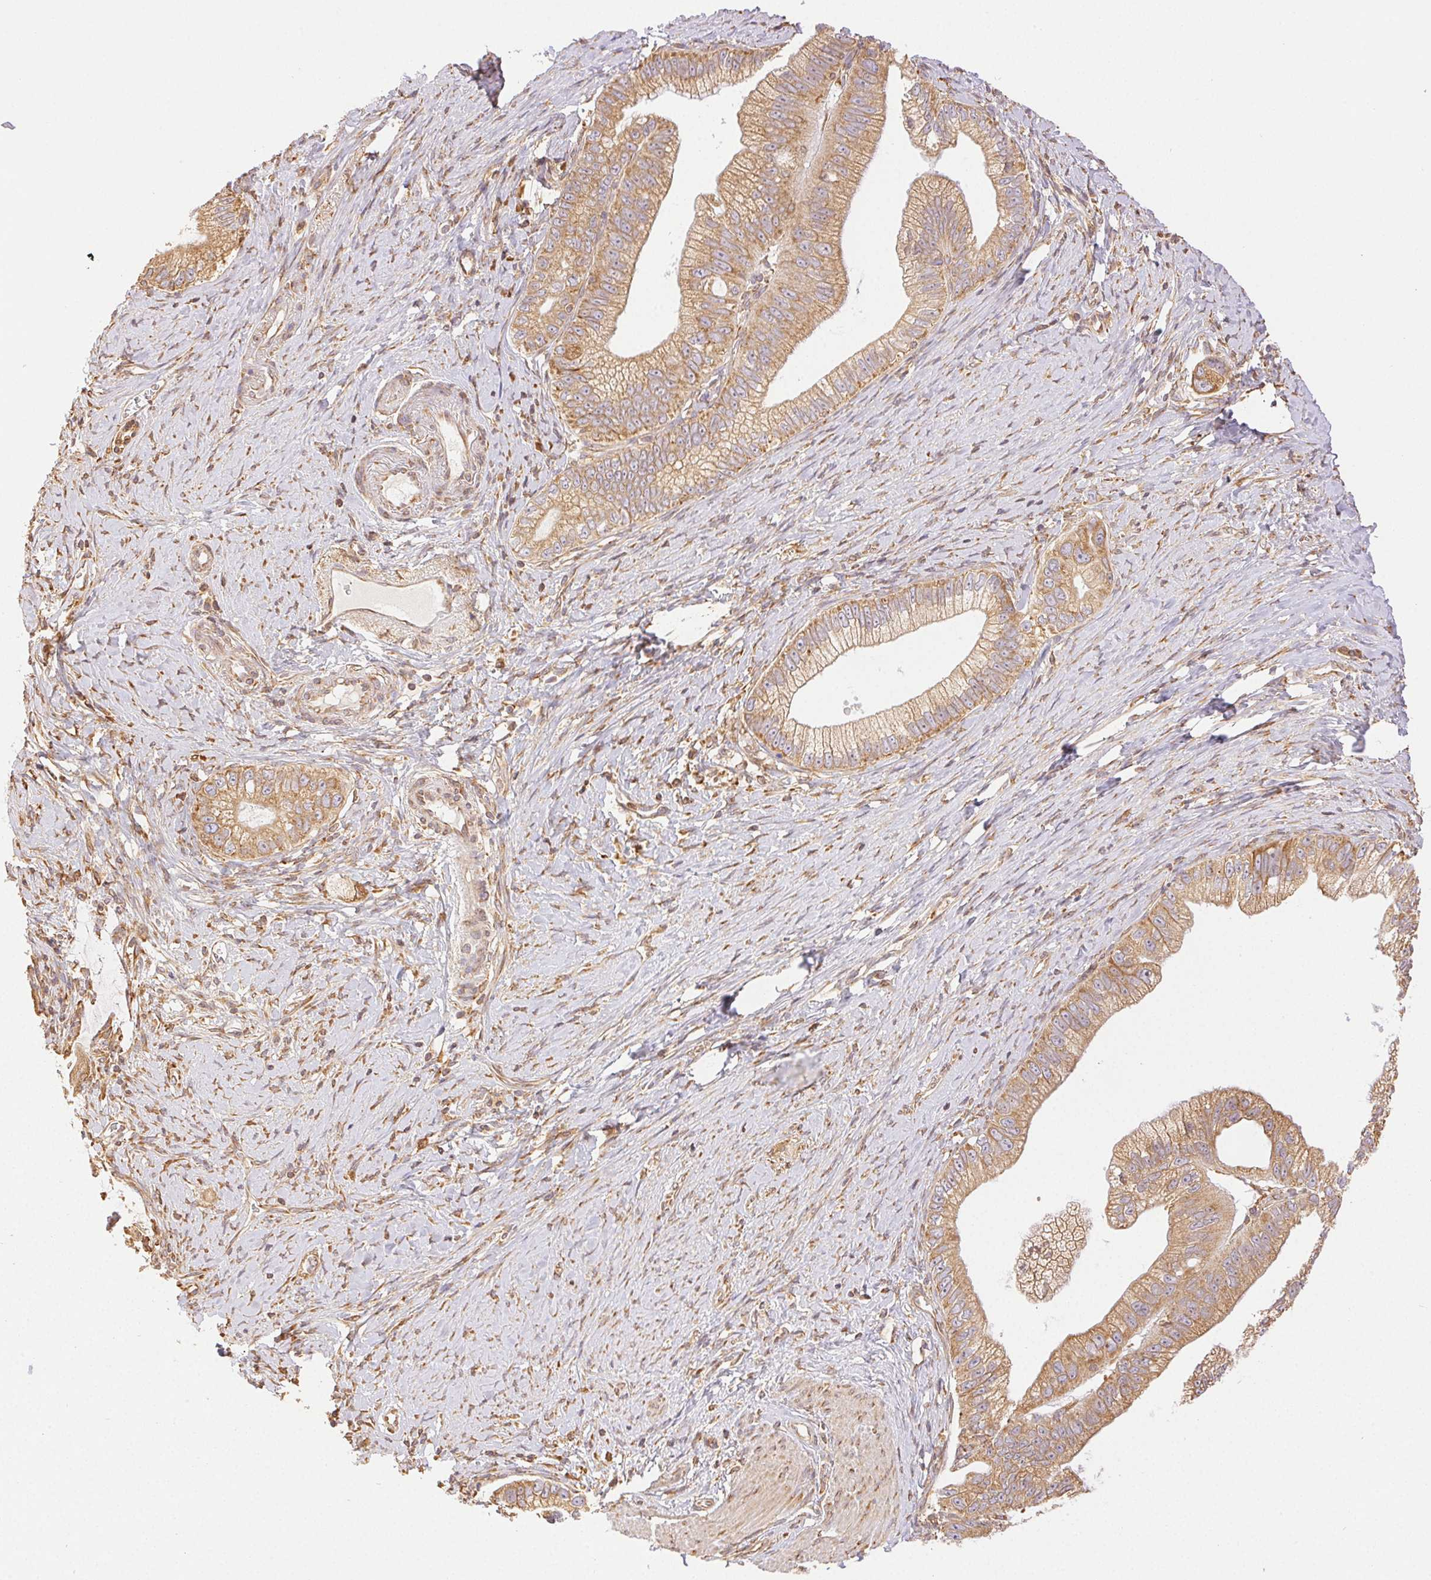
{"staining": {"intensity": "moderate", "quantity": ">75%", "location": "cytoplasmic/membranous"}, "tissue": "pancreatic cancer", "cell_type": "Tumor cells", "image_type": "cancer", "snomed": [{"axis": "morphology", "description": "Adenocarcinoma, NOS"}, {"axis": "topography", "description": "Pancreas"}], "caption": "A brown stain highlights moderate cytoplasmic/membranous expression of a protein in pancreatic cancer (adenocarcinoma) tumor cells.", "gene": "ENTREP1", "patient": {"sex": "male", "age": 70}}